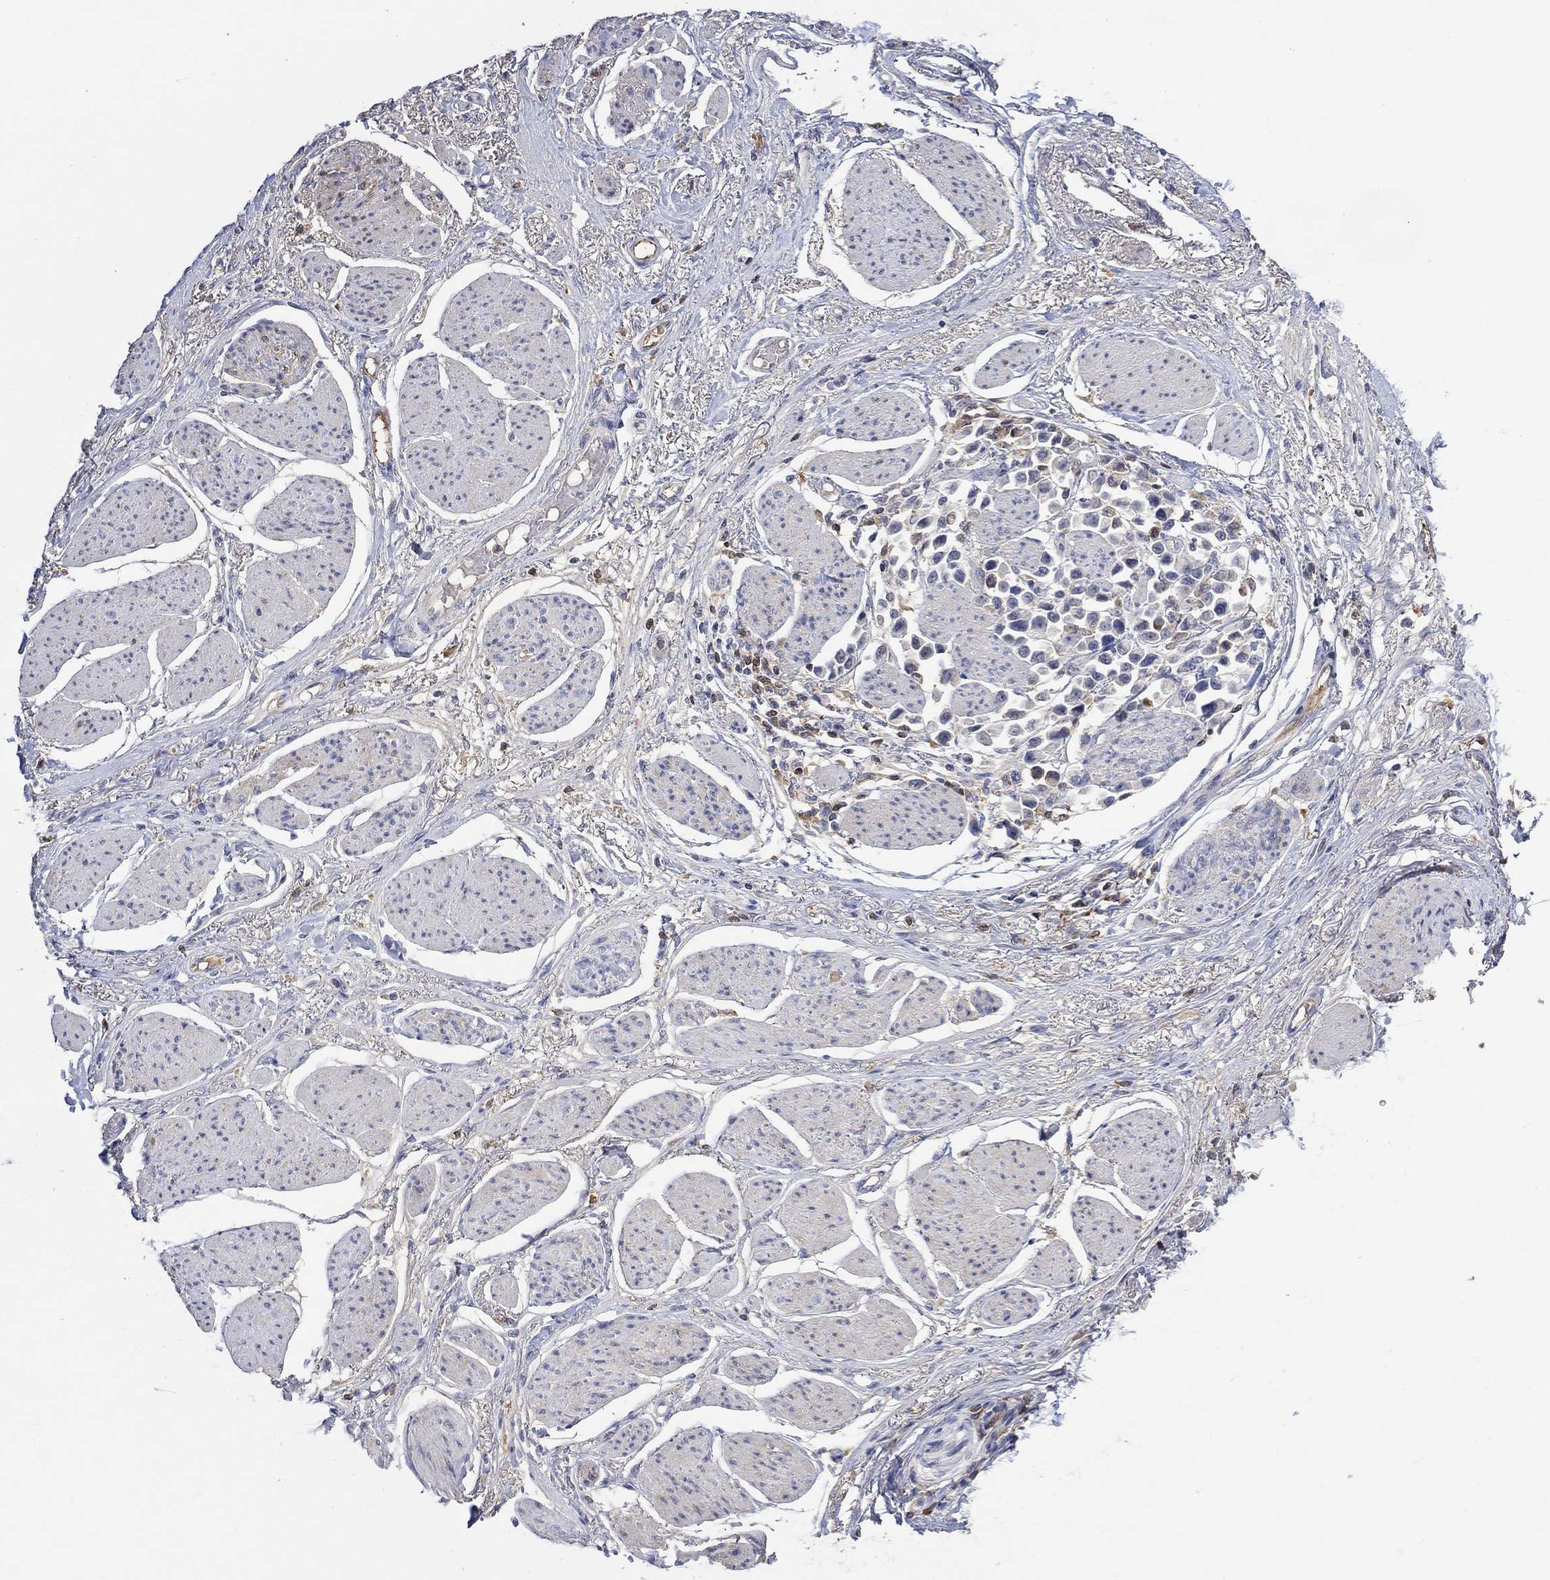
{"staining": {"intensity": "weak", "quantity": "<25%", "location": "cytoplasmic/membranous"}, "tissue": "stomach cancer", "cell_type": "Tumor cells", "image_type": "cancer", "snomed": [{"axis": "morphology", "description": "Adenocarcinoma, NOS"}, {"axis": "topography", "description": "Stomach"}], "caption": "Immunohistochemistry (IHC) image of neoplastic tissue: adenocarcinoma (stomach) stained with DAB shows no significant protein positivity in tumor cells.", "gene": "MSTN", "patient": {"sex": "female", "age": 81}}